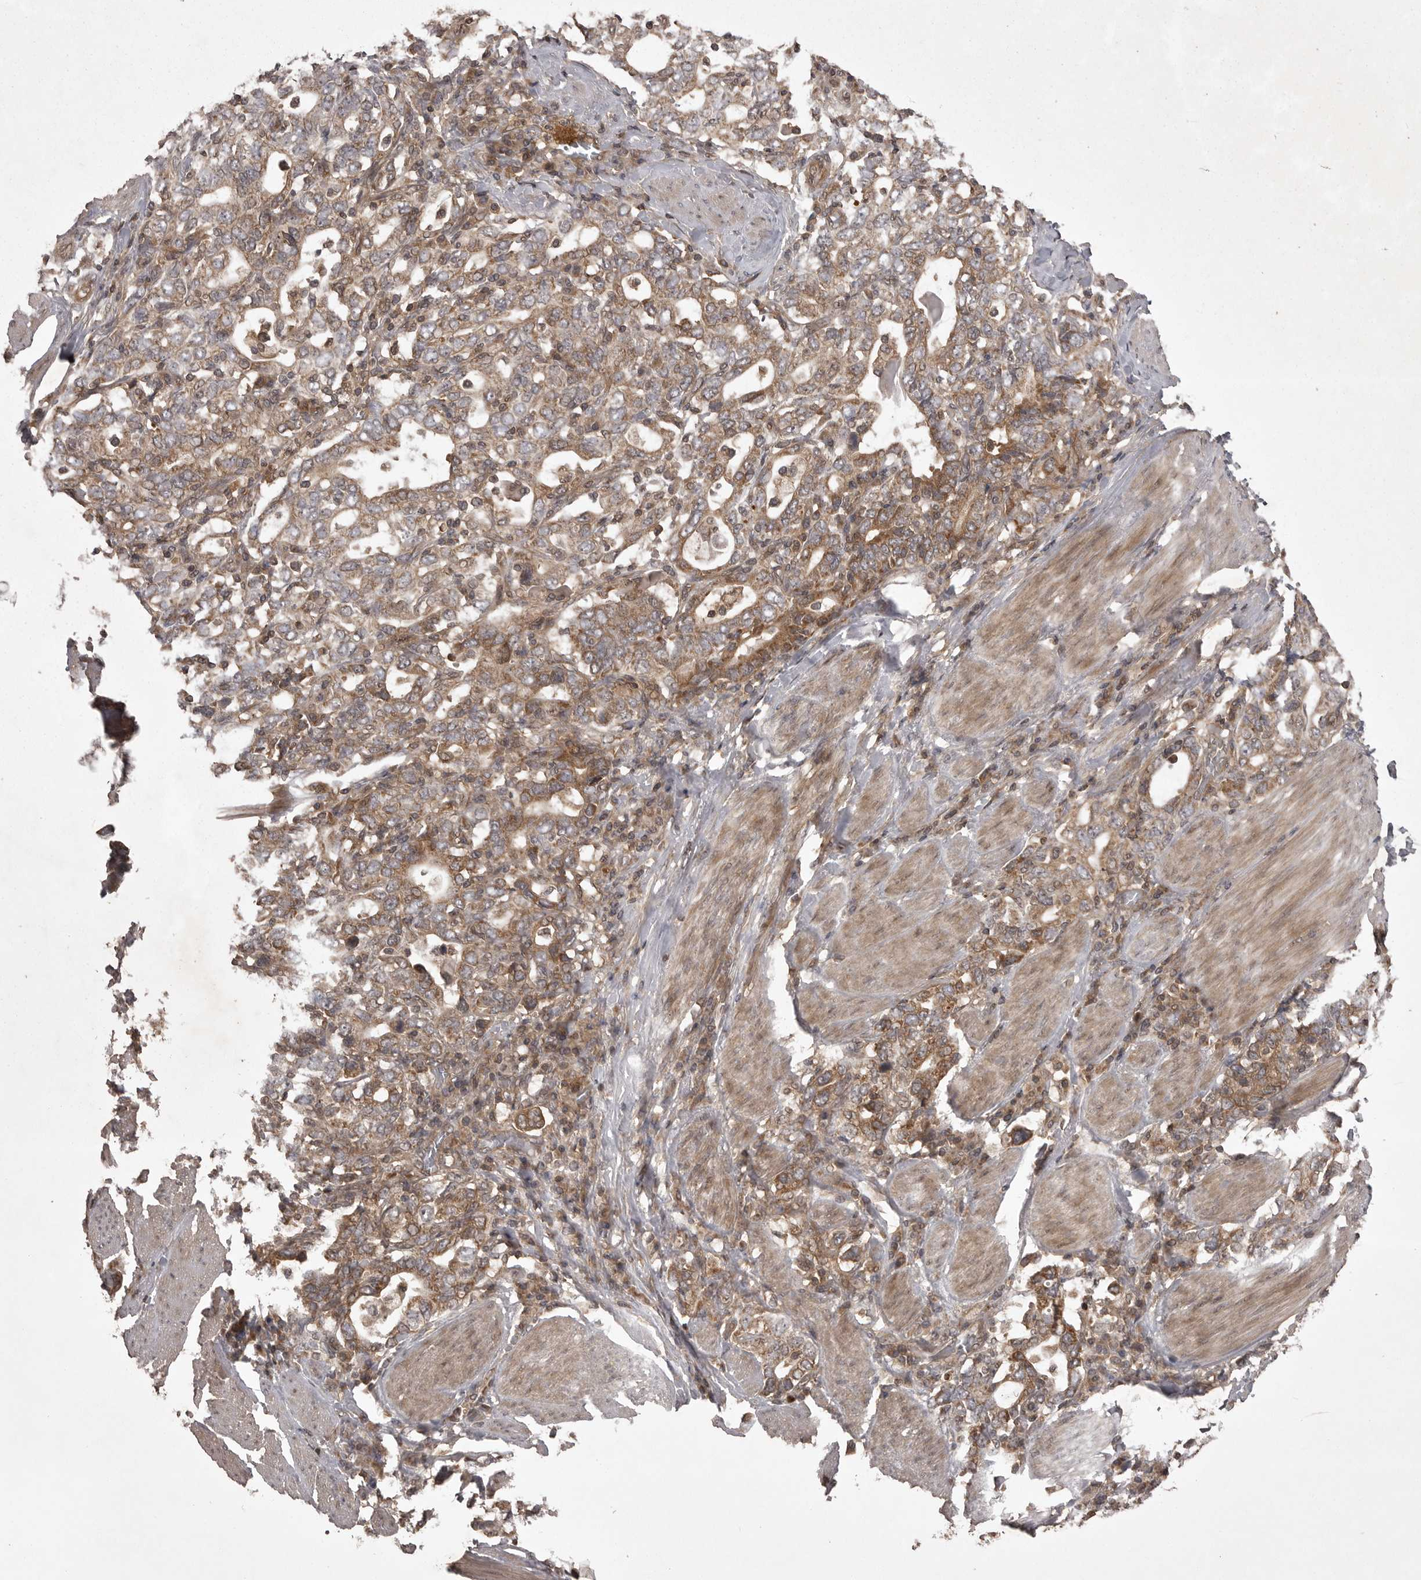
{"staining": {"intensity": "moderate", "quantity": ">75%", "location": "cytoplasmic/membranous"}, "tissue": "stomach cancer", "cell_type": "Tumor cells", "image_type": "cancer", "snomed": [{"axis": "morphology", "description": "Adenocarcinoma, NOS"}, {"axis": "topography", "description": "Stomach, upper"}], "caption": "Immunohistochemical staining of adenocarcinoma (stomach) shows moderate cytoplasmic/membranous protein positivity in about >75% of tumor cells.", "gene": "STK24", "patient": {"sex": "male", "age": 62}}